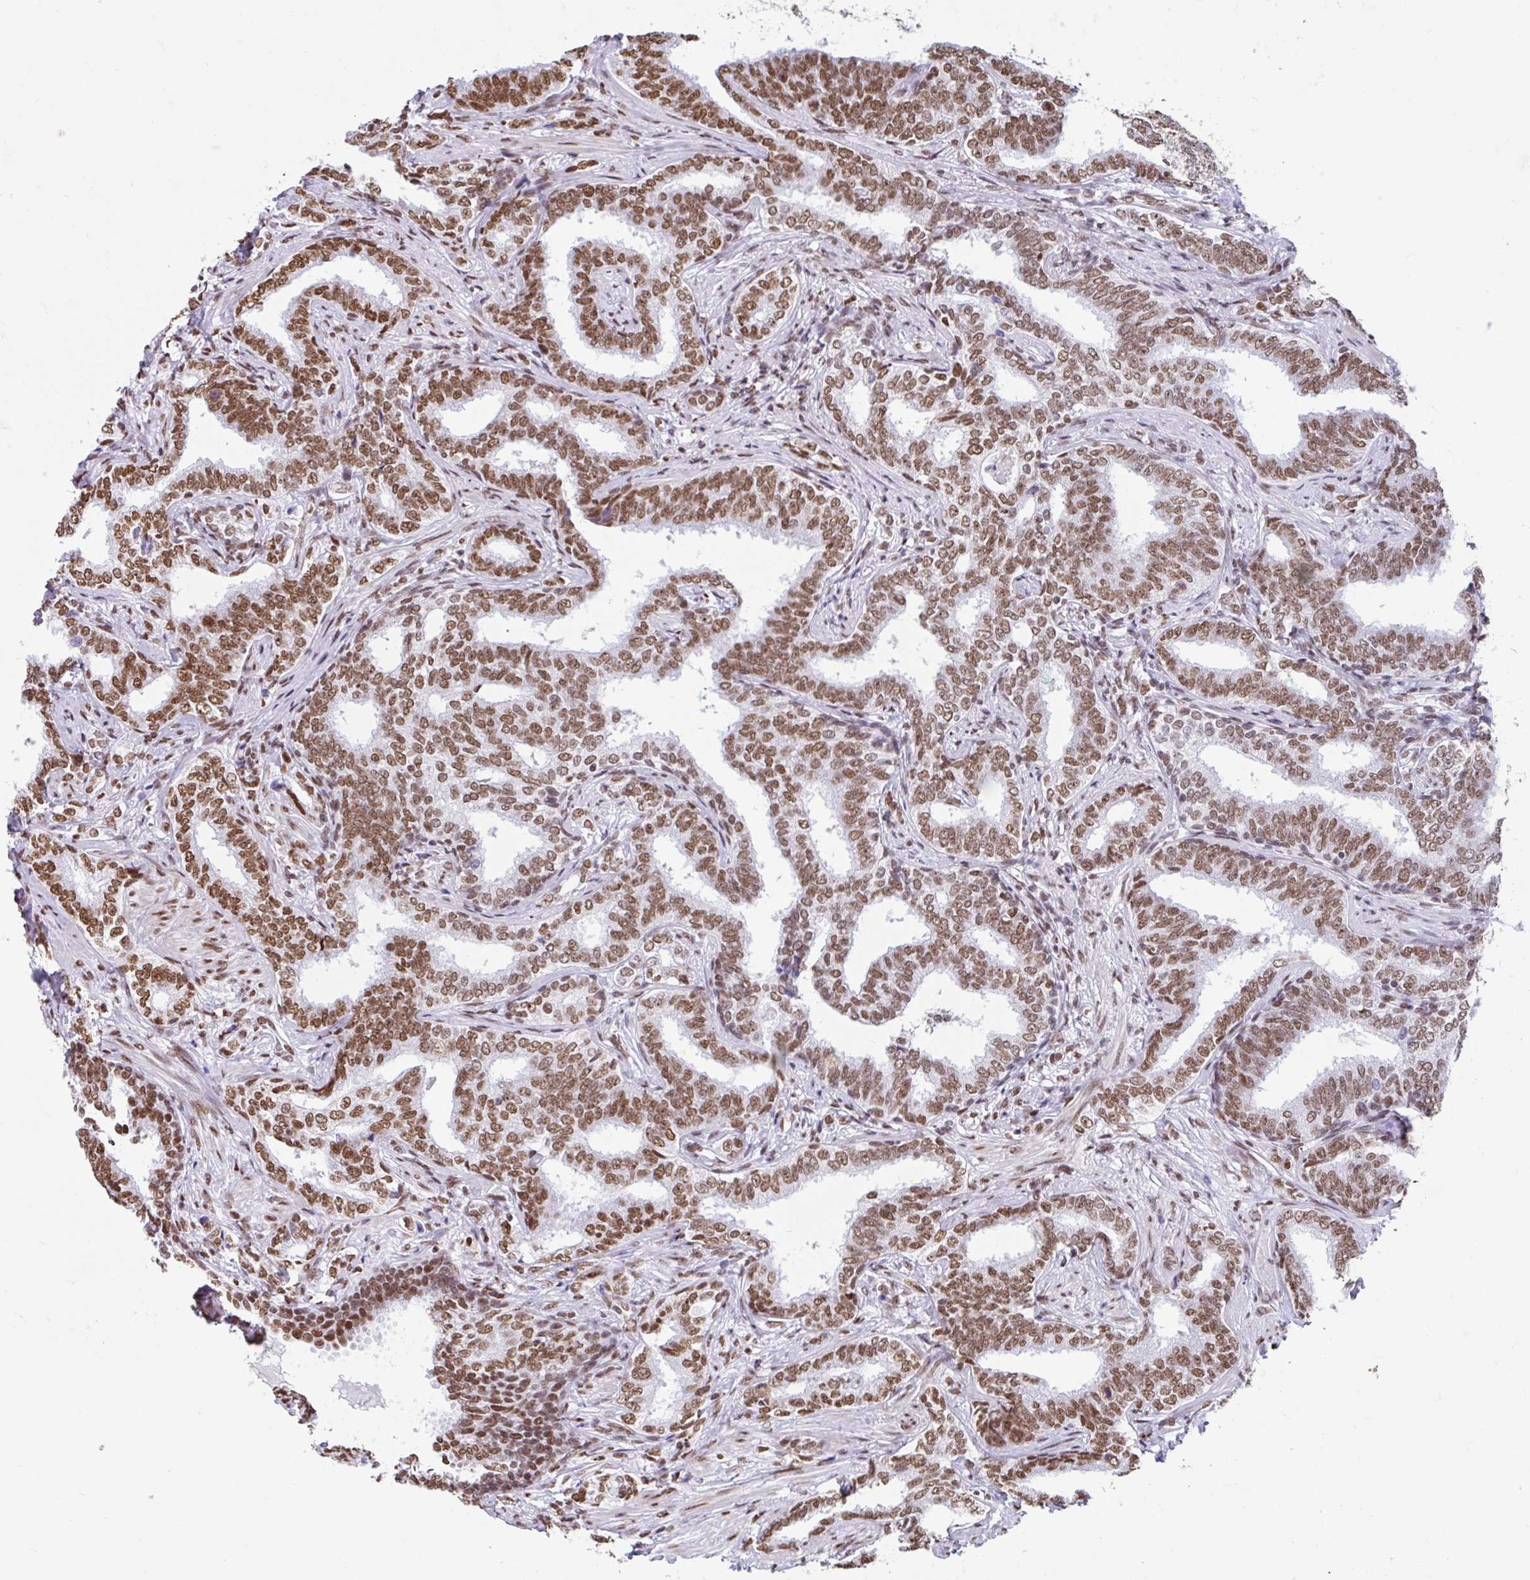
{"staining": {"intensity": "moderate", "quantity": ">75%", "location": "nuclear"}, "tissue": "prostate cancer", "cell_type": "Tumor cells", "image_type": "cancer", "snomed": [{"axis": "morphology", "description": "Adenocarcinoma, High grade"}, {"axis": "topography", "description": "Prostate"}], "caption": "Moderate nuclear protein staining is seen in approximately >75% of tumor cells in prostate cancer (high-grade adenocarcinoma). Immunohistochemistry (ihc) stains the protein in brown and the nuclei are stained blue.", "gene": "KHDRBS1", "patient": {"sex": "male", "age": 72}}